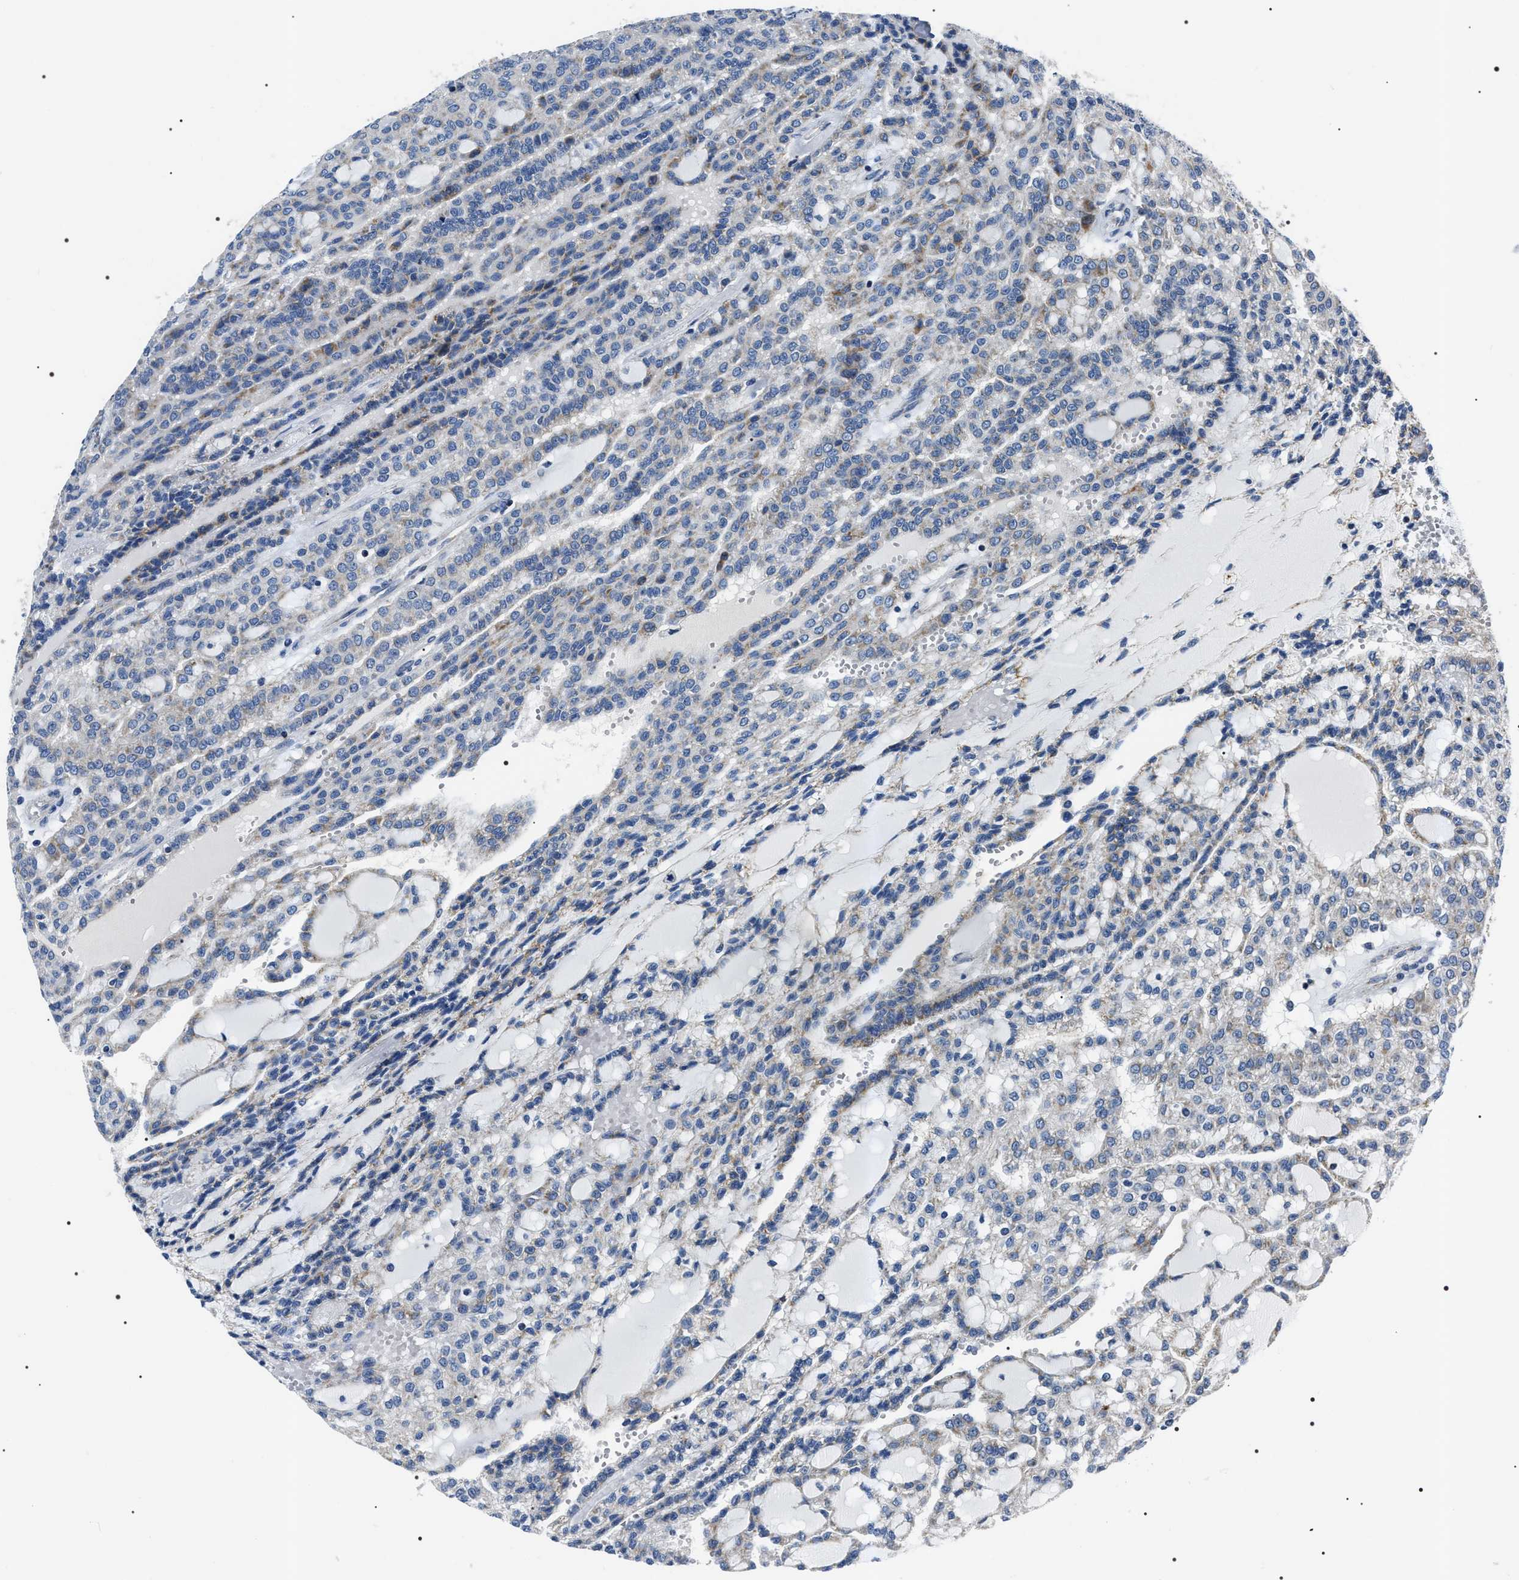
{"staining": {"intensity": "weak", "quantity": "<25%", "location": "cytoplasmic/membranous"}, "tissue": "renal cancer", "cell_type": "Tumor cells", "image_type": "cancer", "snomed": [{"axis": "morphology", "description": "Adenocarcinoma, NOS"}, {"axis": "topography", "description": "Kidney"}], "caption": "DAB immunohistochemical staining of human renal adenocarcinoma displays no significant expression in tumor cells.", "gene": "NTMT1", "patient": {"sex": "male", "age": 63}}